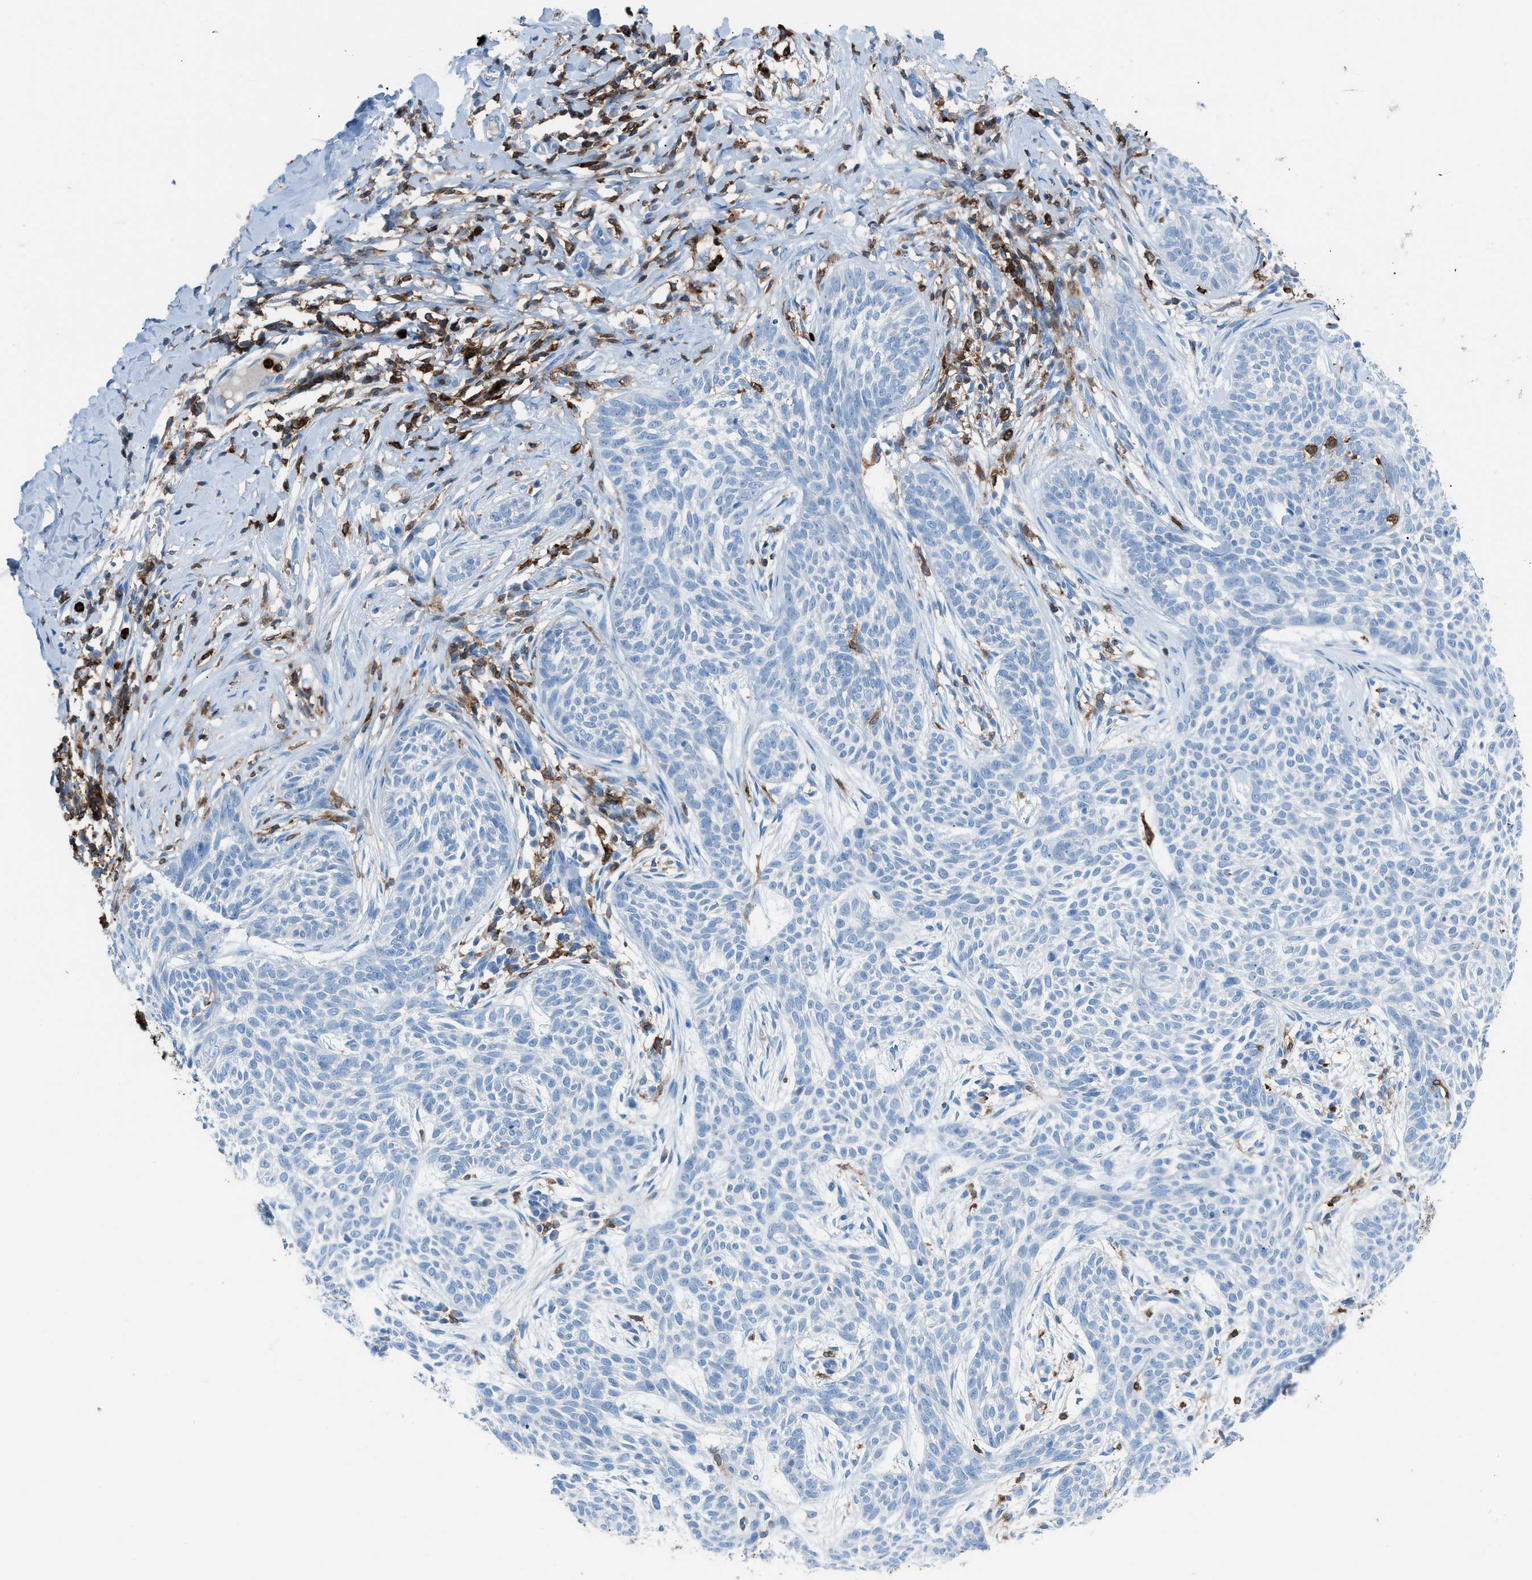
{"staining": {"intensity": "negative", "quantity": "none", "location": "none"}, "tissue": "skin cancer", "cell_type": "Tumor cells", "image_type": "cancer", "snomed": [{"axis": "morphology", "description": "Basal cell carcinoma"}, {"axis": "topography", "description": "Skin"}], "caption": "Protein analysis of basal cell carcinoma (skin) shows no significant positivity in tumor cells. The staining is performed using DAB brown chromogen with nuclei counter-stained in using hematoxylin.", "gene": "ITGB2", "patient": {"sex": "female", "age": 59}}